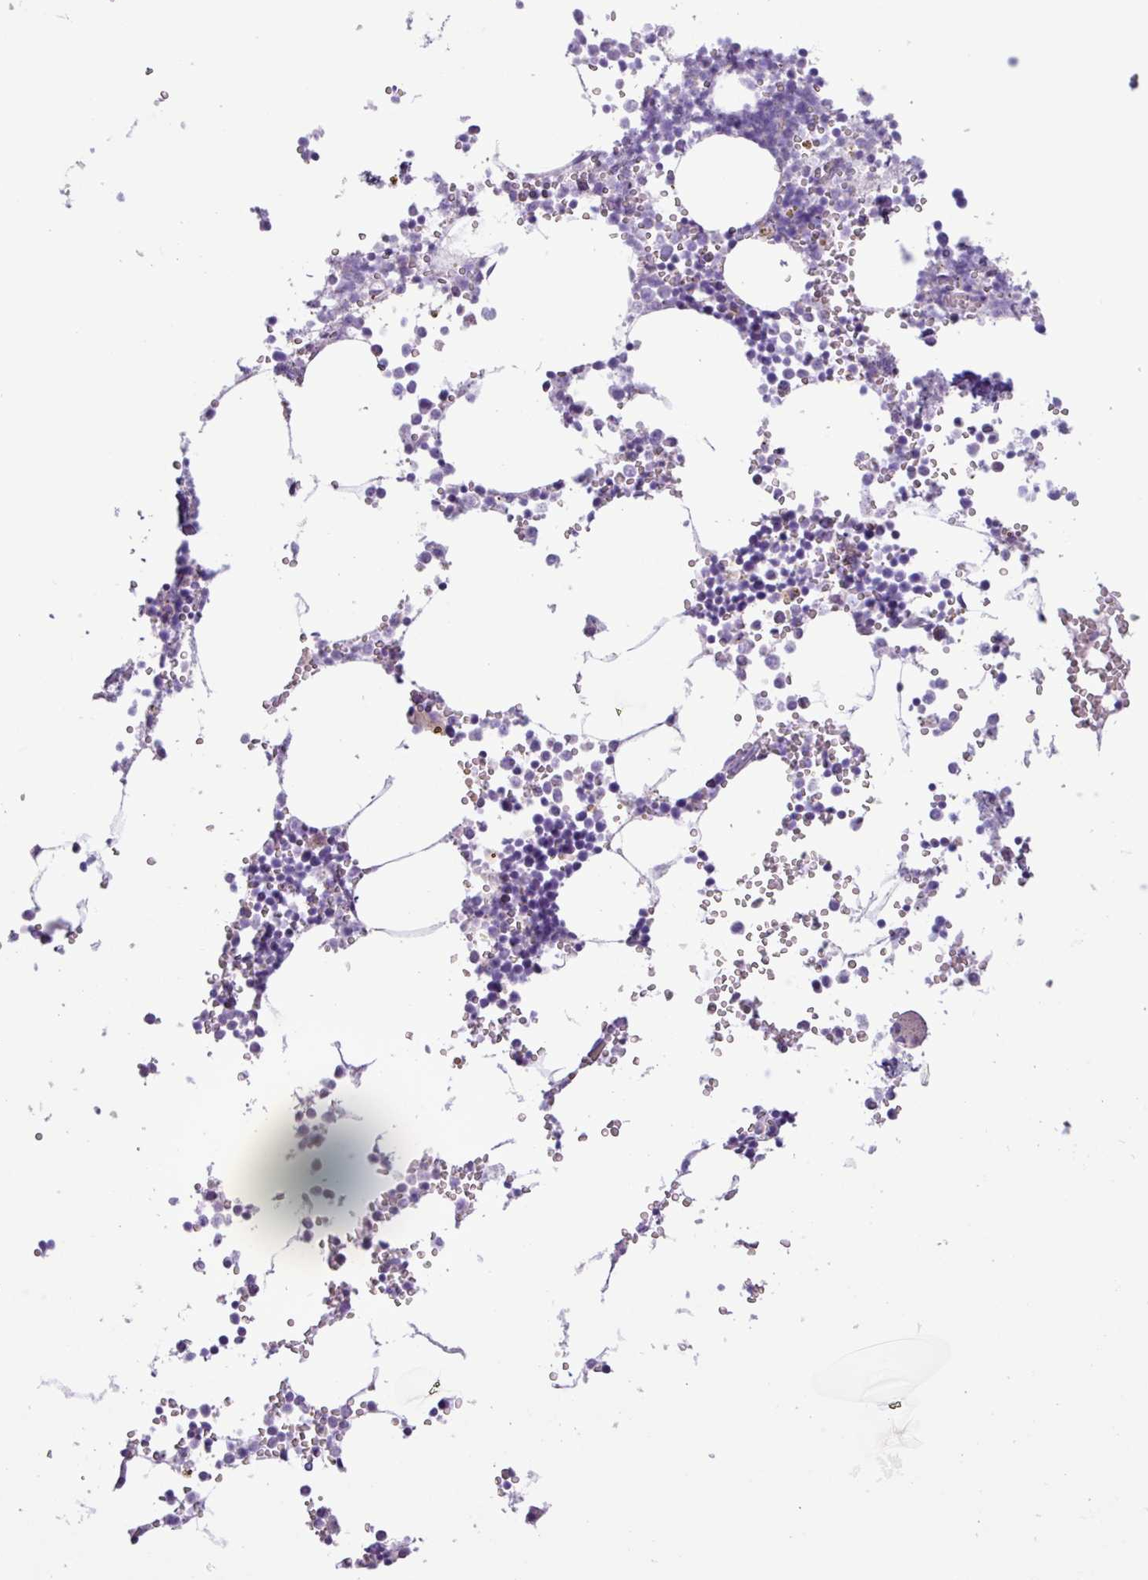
{"staining": {"intensity": "negative", "quantity": "none", "location": "none"}, "tissue": "bone marrow", "cell_type": "Hematopoietic cells", "image_type": "normal", "snomed": [{"axis": "morphology", "description": "Normal tissue, NOS"}, {"axis": "topography", "description": "Bone marrow"}], "caption": "Immunohistochemistry histopathology image of unremarkable bone marrow: bone marrow stained with DAB shows no significant protein expression in hematopoietic cells.", "gene": "CYSTM1", "patient": {"sex": "male", "age": 54}}